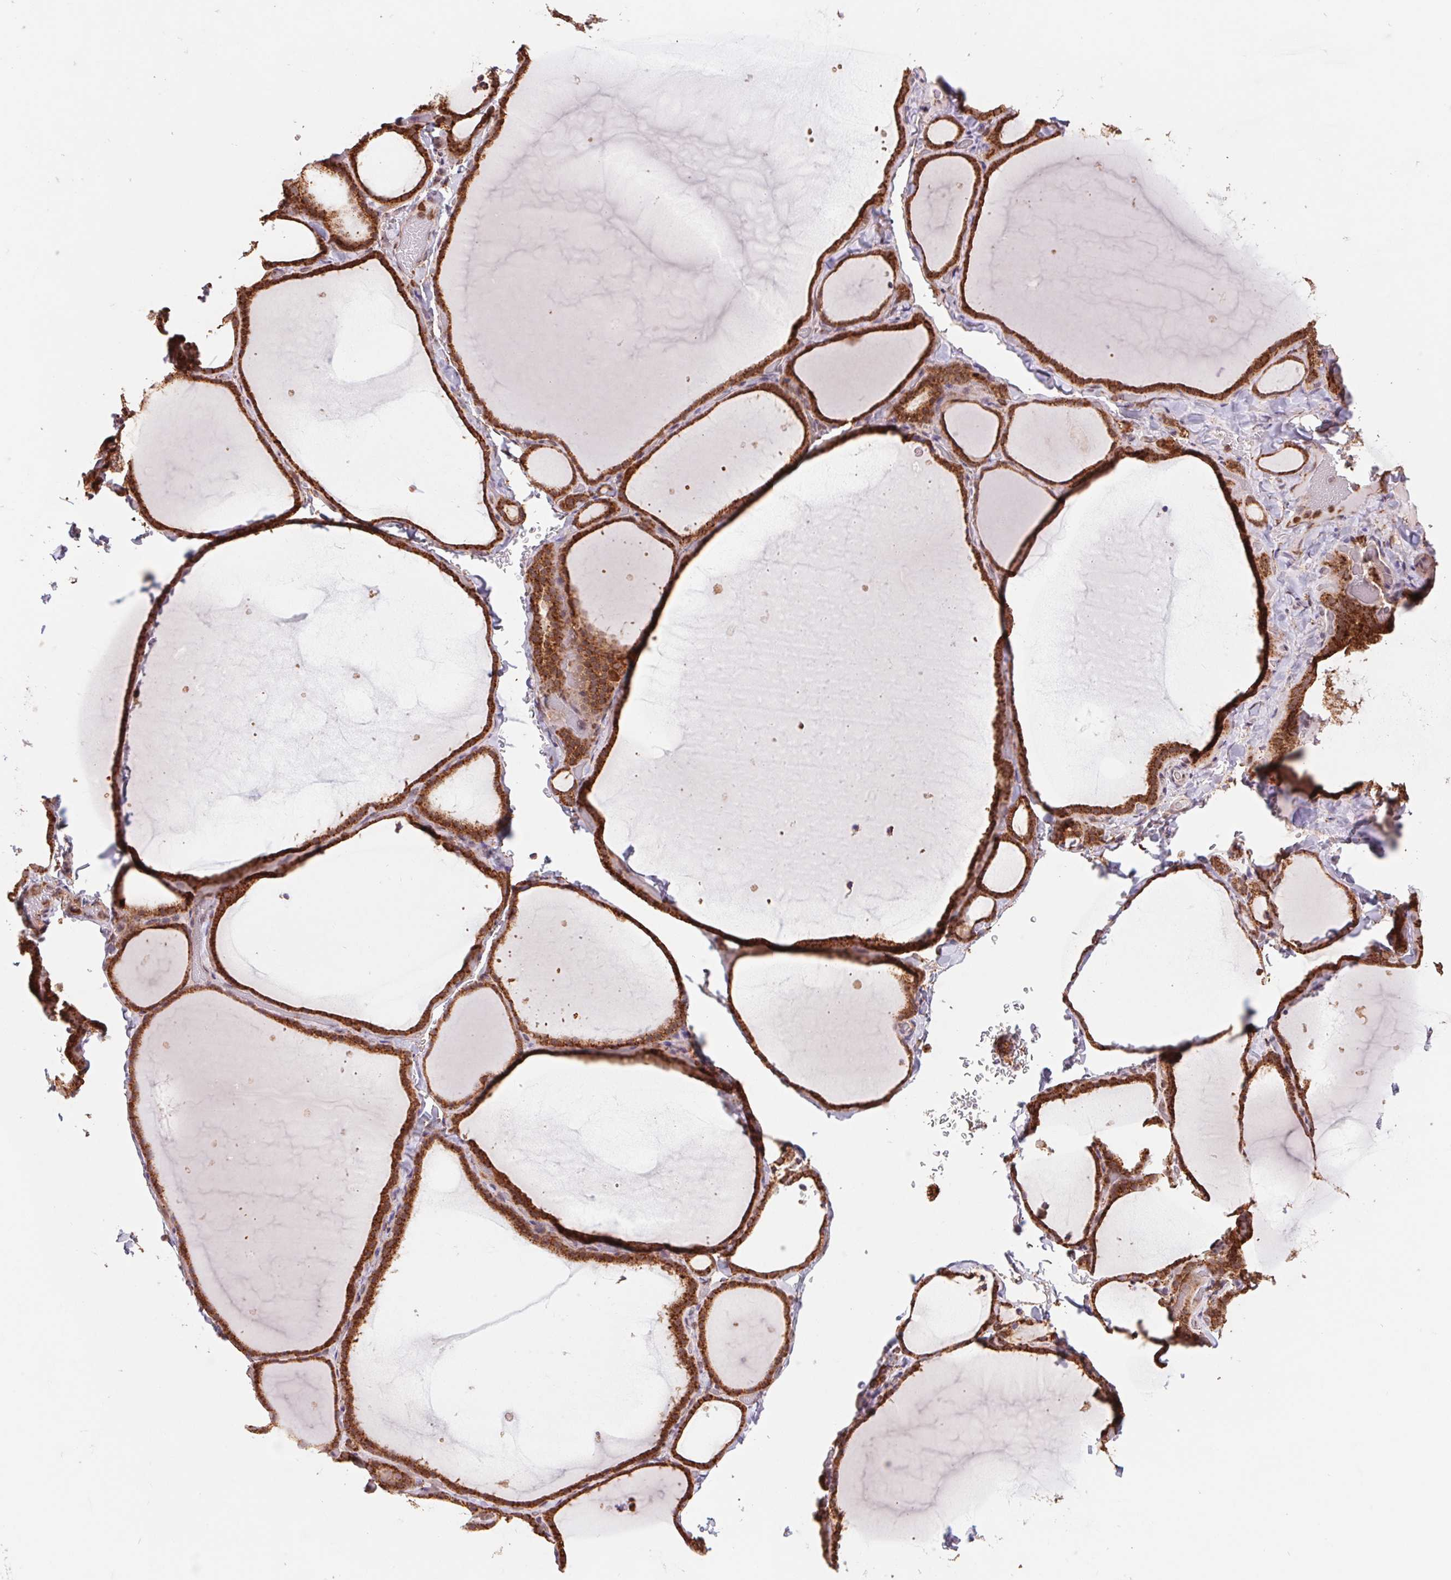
{"staining": {"intensity": "strong", "quantity": ">75%", "location": "cytoplasmic/membranous"}, "tissue": "thyroid gland", "cell_type": "Glandular cells", "image_type": "normal", "snomed": [{"axis": "morphology", "description": "Normal tissue, NOS"}, {"axis": "topography", "description": "Thyroid gland"}], "caption": "Protein staining exhibits strong cytoplasmic/membranous staining in approximately >75% of glandular cells in normal thyroid gland.", "gene": "URM1", "patient": {"sex": "female", "age": 22}}